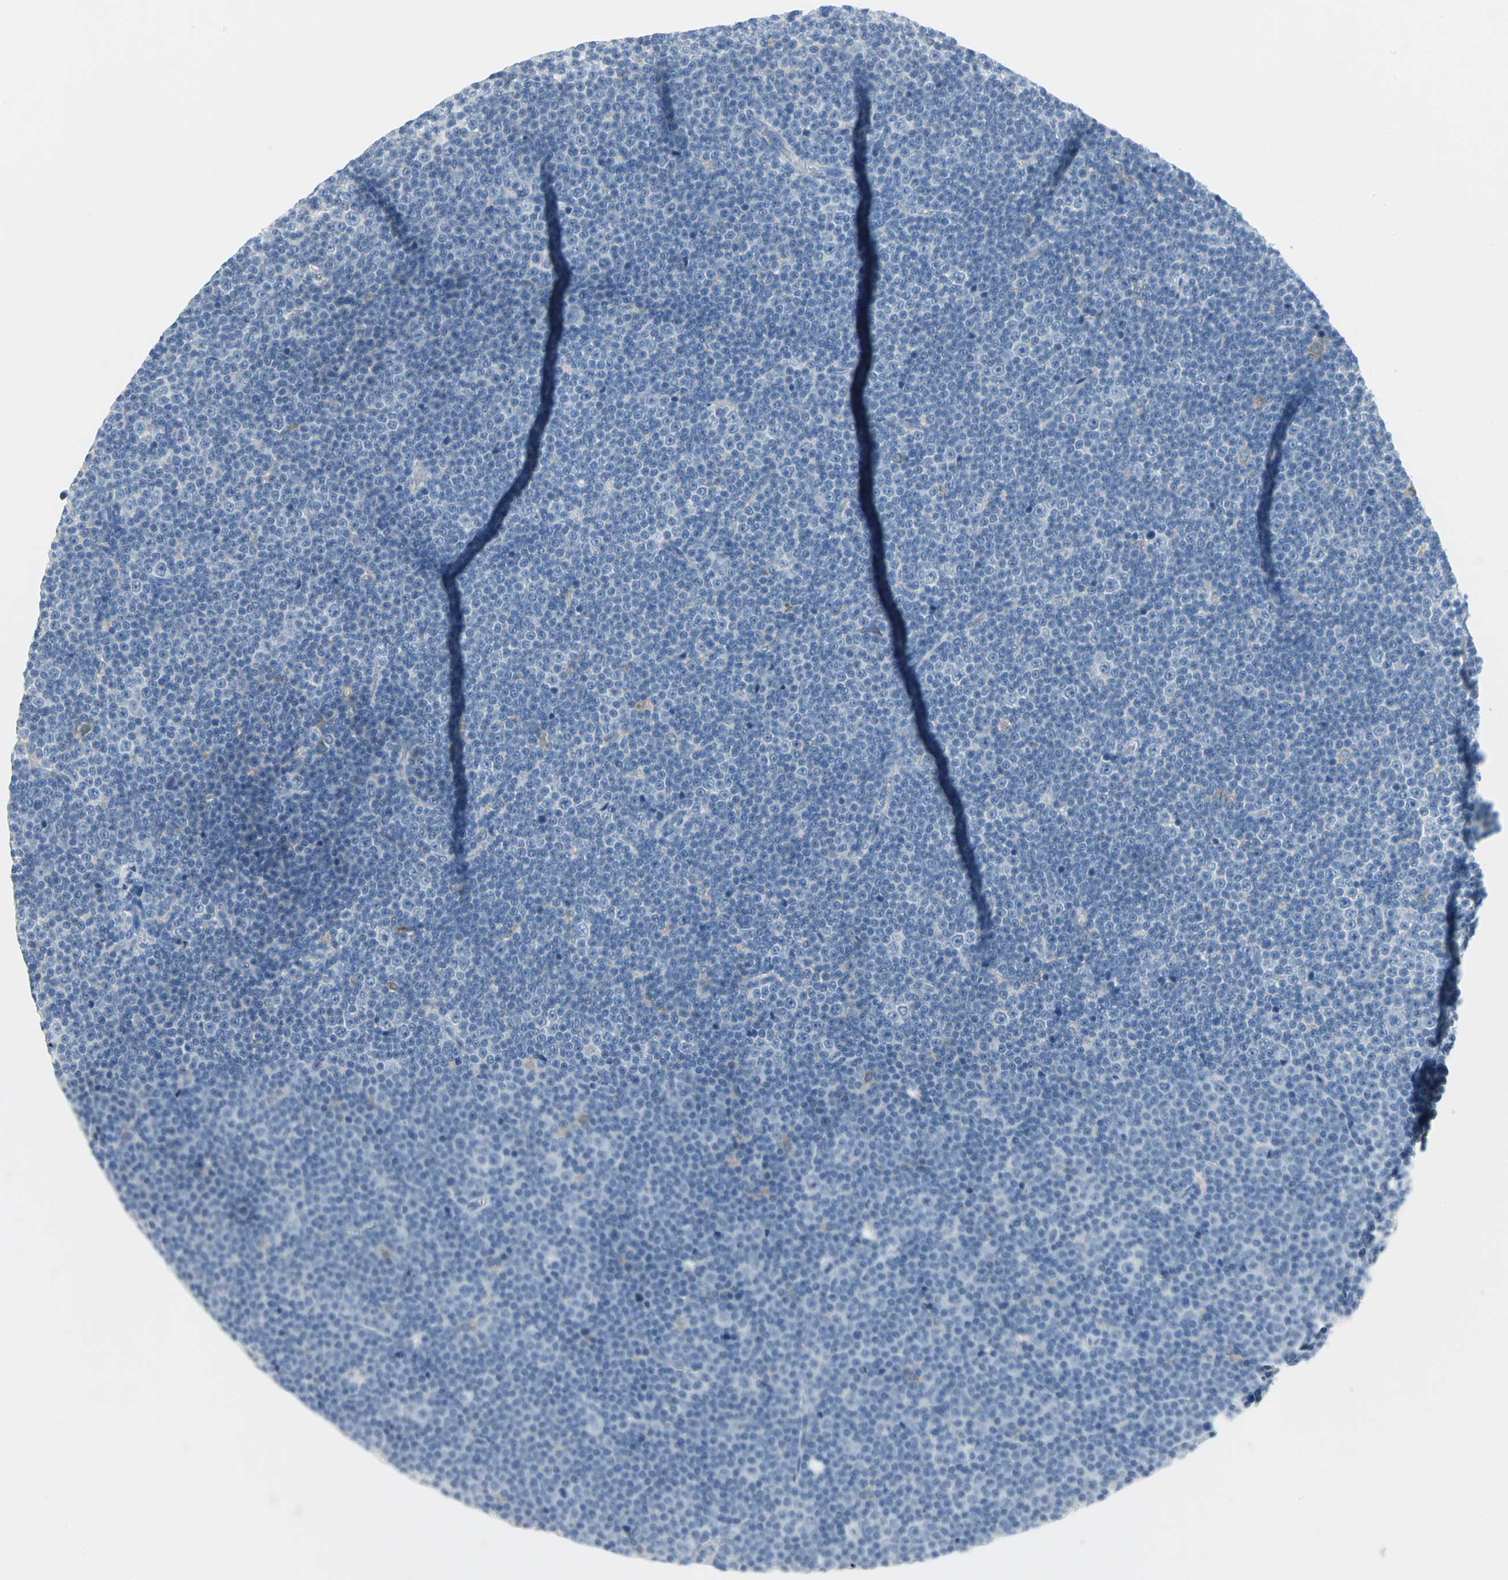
{"staining": {"intensity": "weak", "quantity": "<25%", "location": "cytoplasmic/membranous"}, "tissue": "lymphoma", "cell_type": "Tumor cells", "image_type": "cancer", "snomed": [{"axis": "morphology", "description": "Malignant lymphoma, non-Hodgkin's type, Low grade"}, {"axis": "topography", "description": "Lymph node"}], "caption": "DAB immunohistochemical staining of human lymphoma shows no significant positivity in tumor cells.", "gene": "PTGDS", "patient": {"sex": "female", "age": 67}}